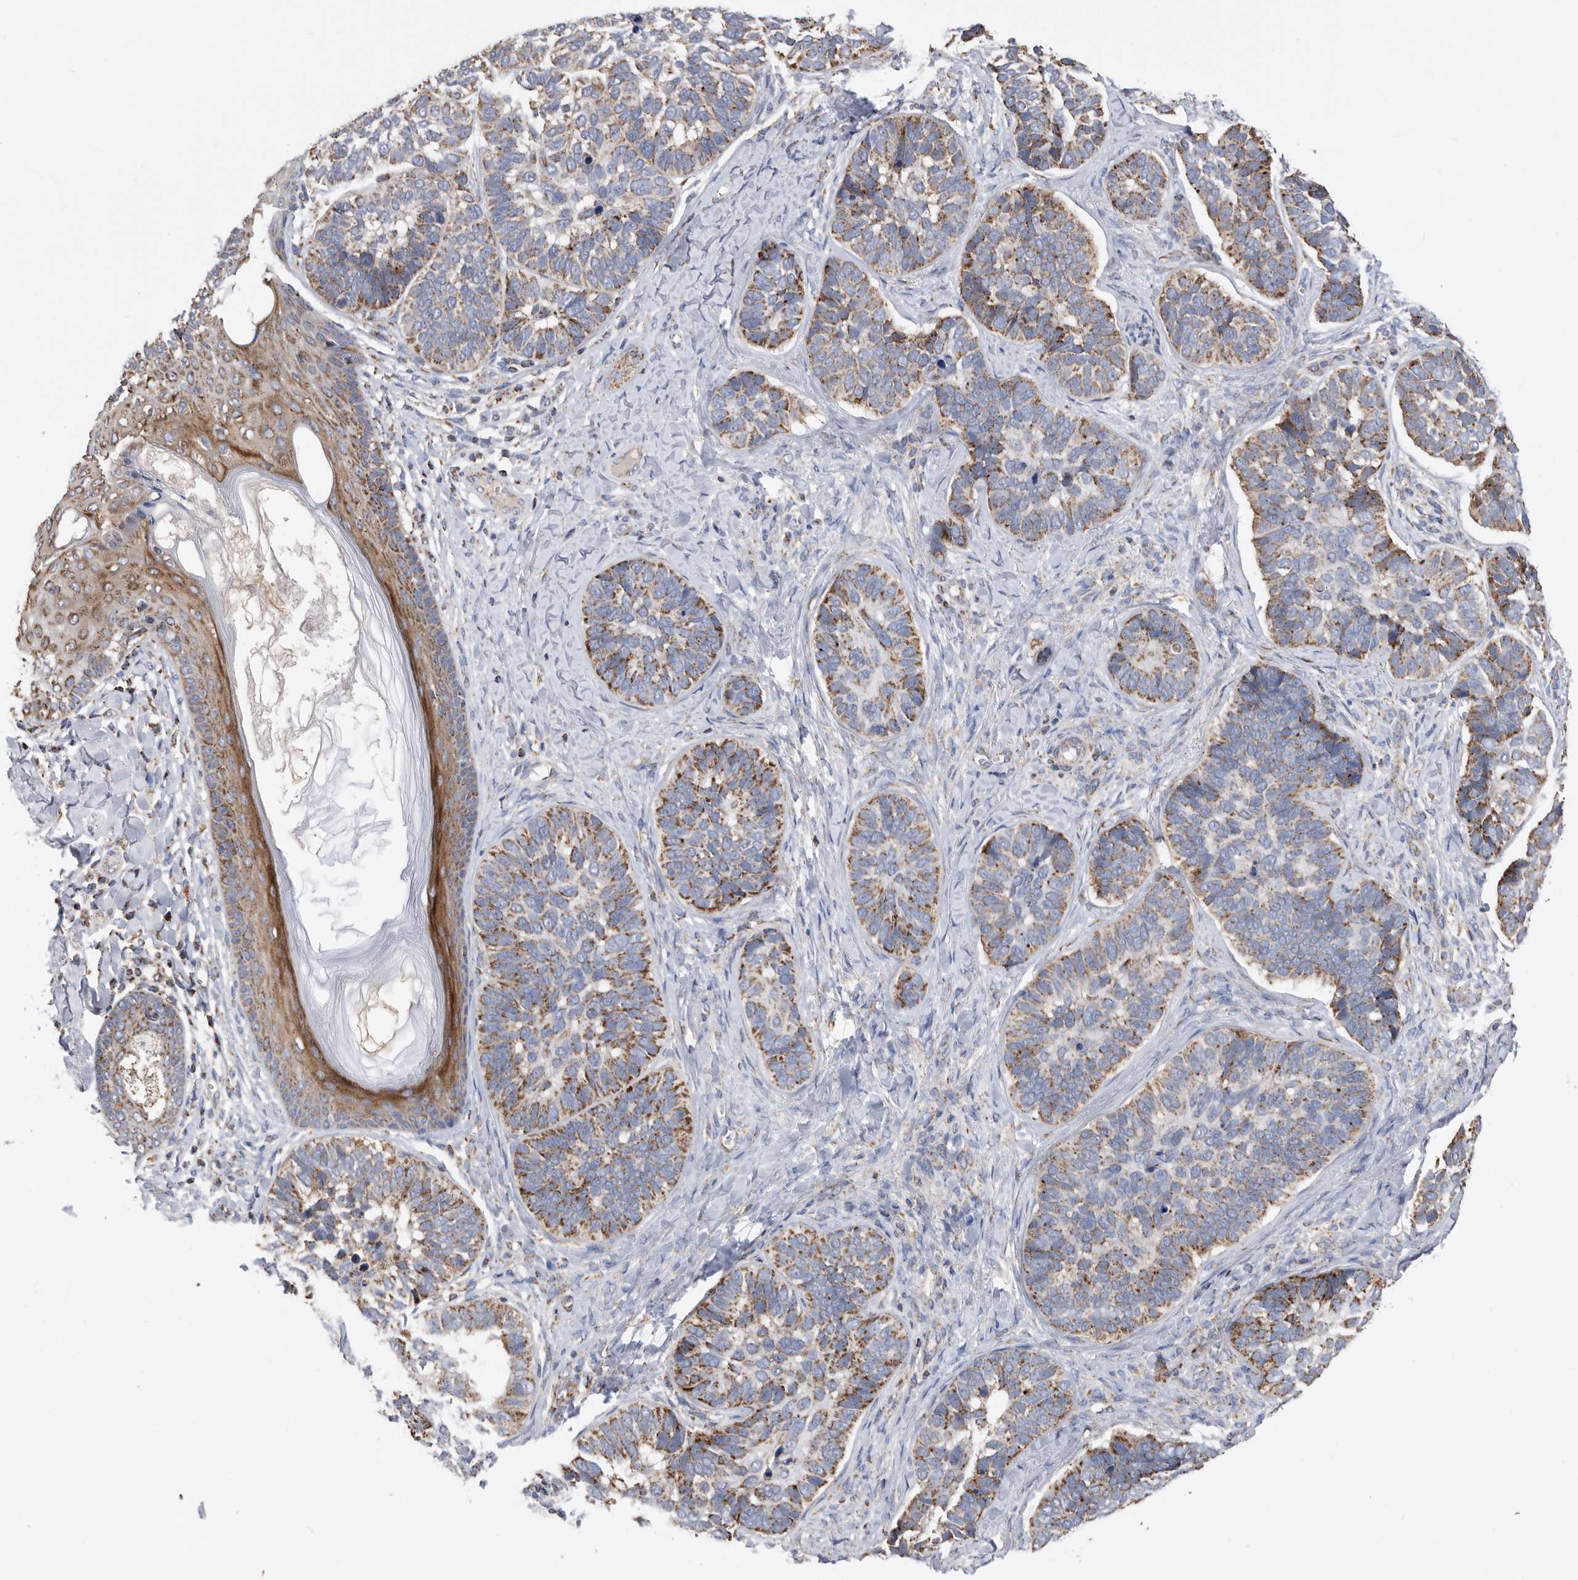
{"staining": {"intensity": "moderate", "quantity": "25%-75%", "location": "cytoplasmic/membranous"}, "tissue": "skin cancer", "cell_type": "Tumor cells", "image_type": "cancer", "snomed": [{"axis": "morphology", "description": "Basal cell carcinoma"}, {"axis": "topography", "description": "Skin"}], "caption": "Immunohistochemistry (IHC) micrograph of neoplastic tissue: skin cancer (basal cell carcinoma) stained using immunohistochemistry exhibits medium levels of moderate protein expression localized specifically in the cytoplasmic/membranous of tumor cells, appearing as a cytoplasmic/membranous brown color.", "gene": "WFDC1", "patient": {"sex": "male", "age": 62}}